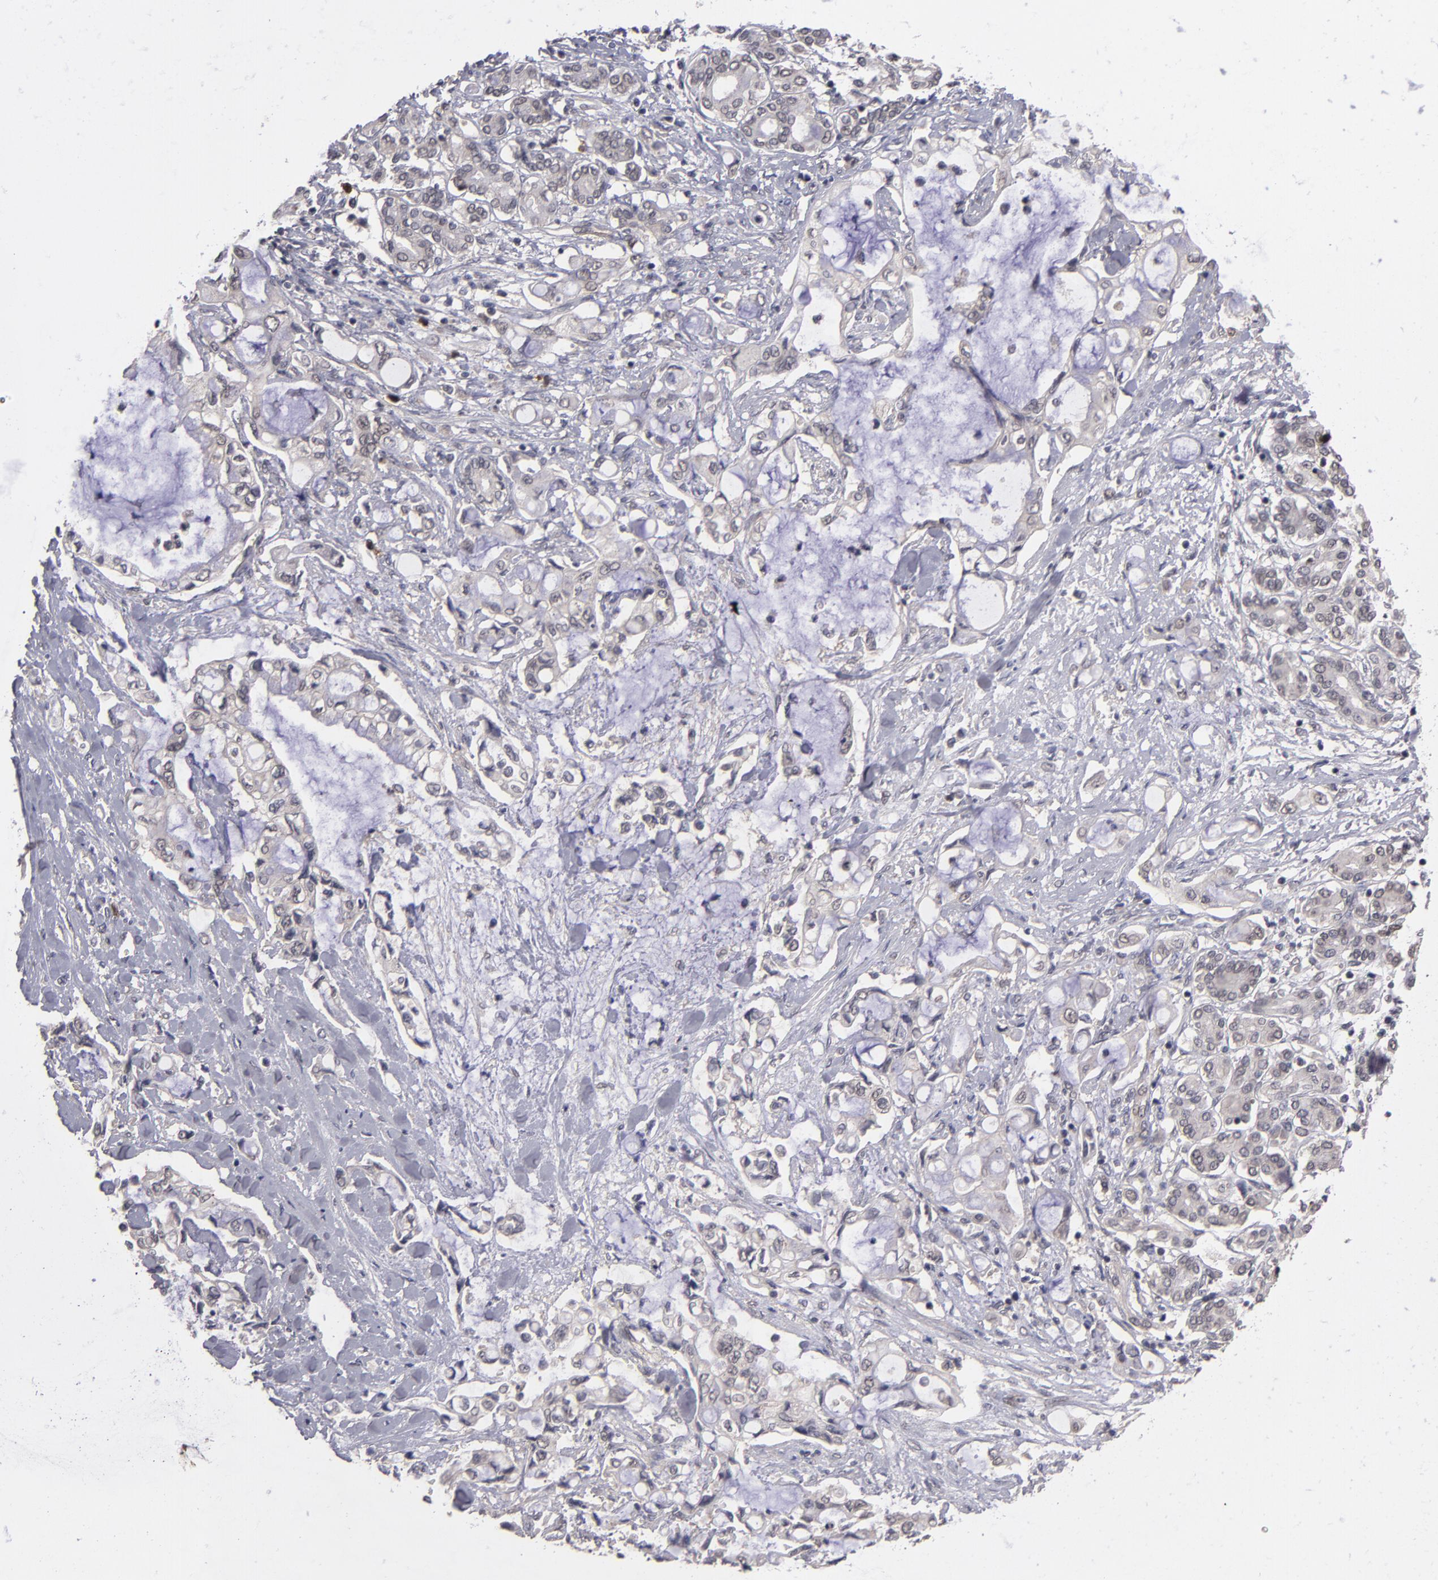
{"staining": {"intensity": "weak", "quantity": ">75%", "location": "cytoplasmic/membranous"}, "tissue": "pancreatic cancer", "cell_type": "Tumor cells", "image_type": "cancer", "snomed": [{"axis": "morphology", "description": "Adenocarcinoma, NOS"}, {"axis": "topography", "description": "Pancreas"}], "caption": "High-magnification brightfield microscopy of pancreatic cancer (adenocarcinoma) stained with DAB (brown) and counterstained with hematoxylin (blue). tumor cells exhibit weak cytoplasmic/membranous positivity is seen in about>75% of cells.", "gene": "TYMS", "patient": {"sex": "female", "age": 70}}